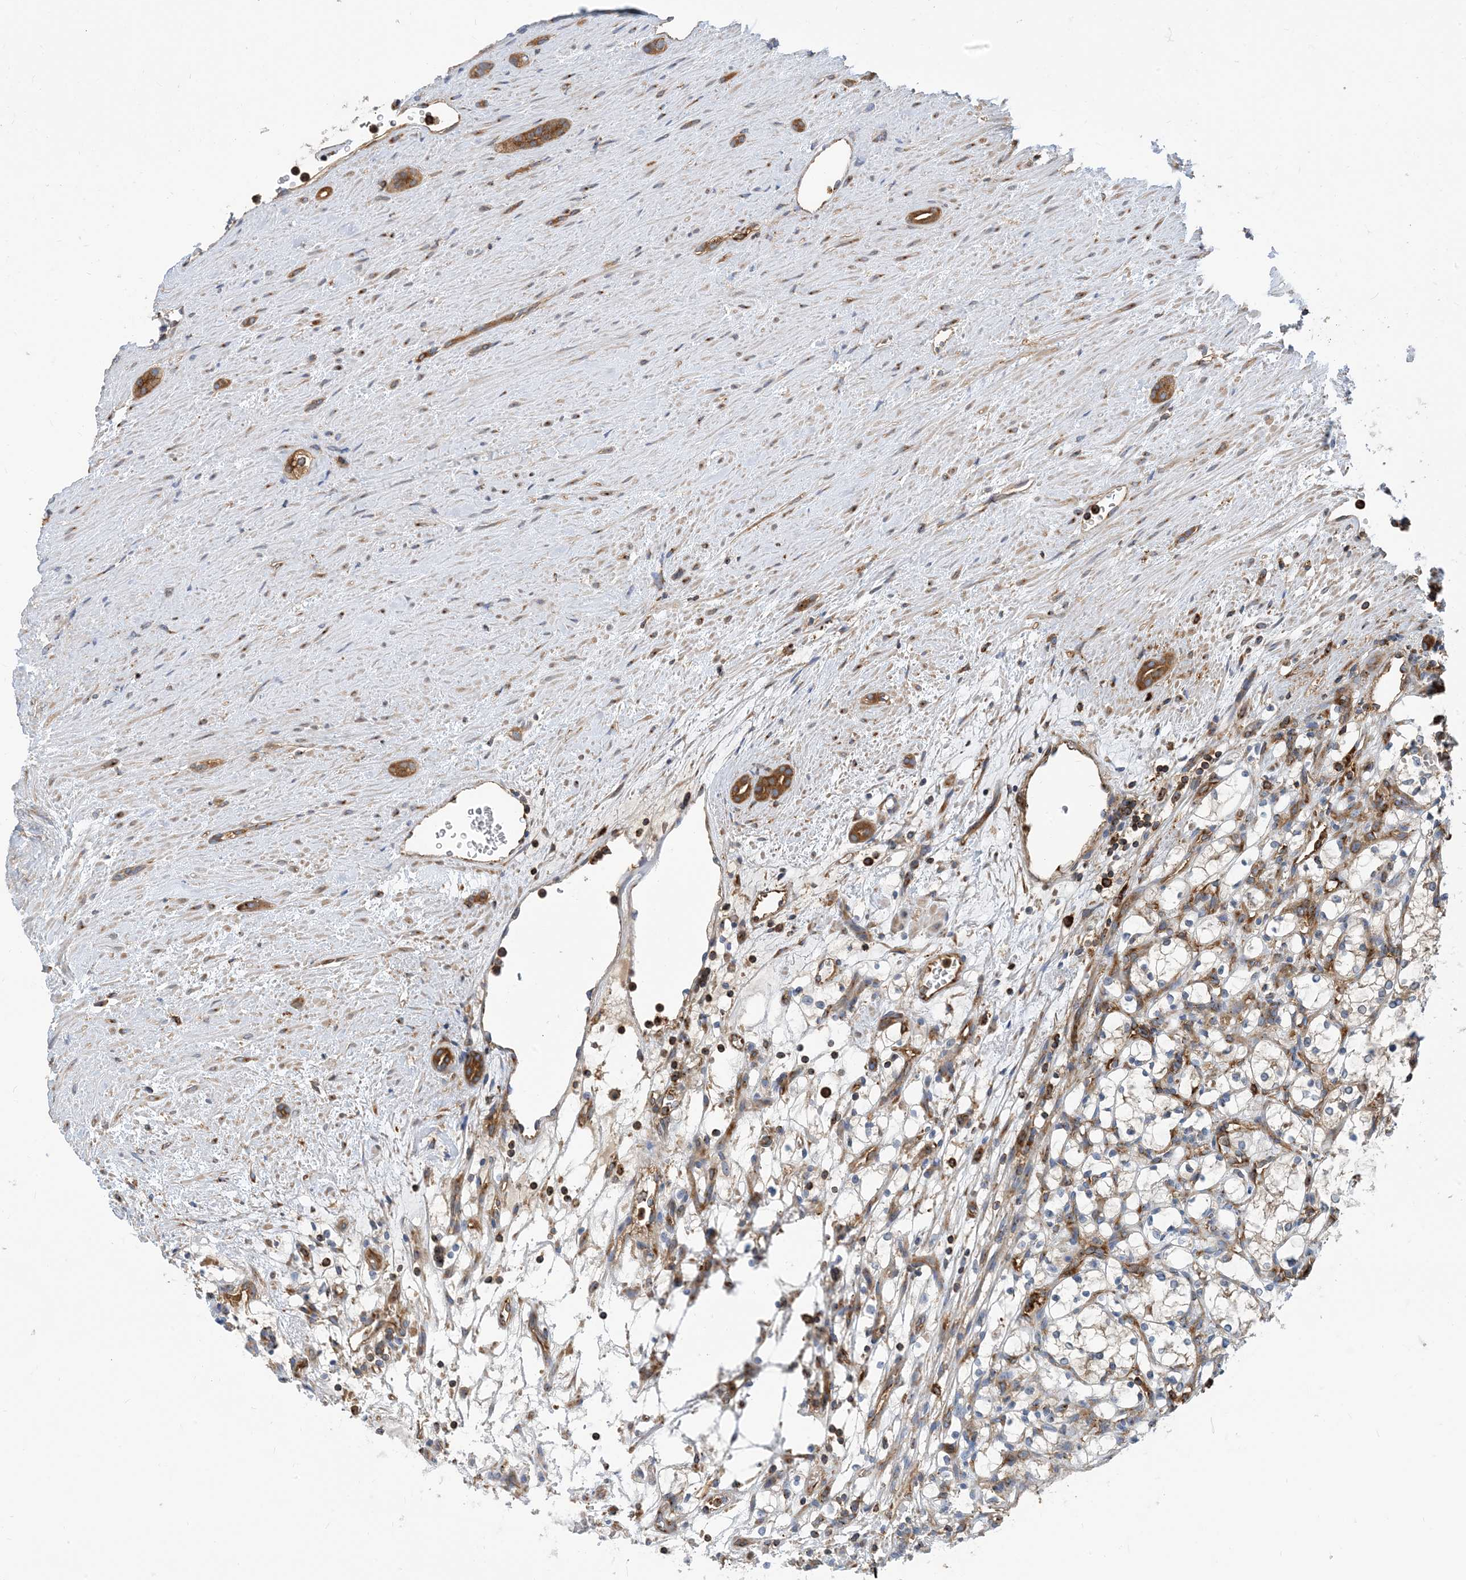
{"staining": {"intensity": "negative", "quantity": "none", "location": "none"}, "tissue": "renal cancer", "cell_type": "Tumor cells", "image_type": "cancer", "snomed": [{"axis": "morphology", "description": "Adenocarcinoma, NOS"}, {"axis": "topography", "description": "Kidney"}], "caption": "Renal cancer was stained to show a protein in brown. There is no significant expression in tumor cells.", "gene": "DYNC1LI1", "patient": {"sex": "female", "age": 69}}